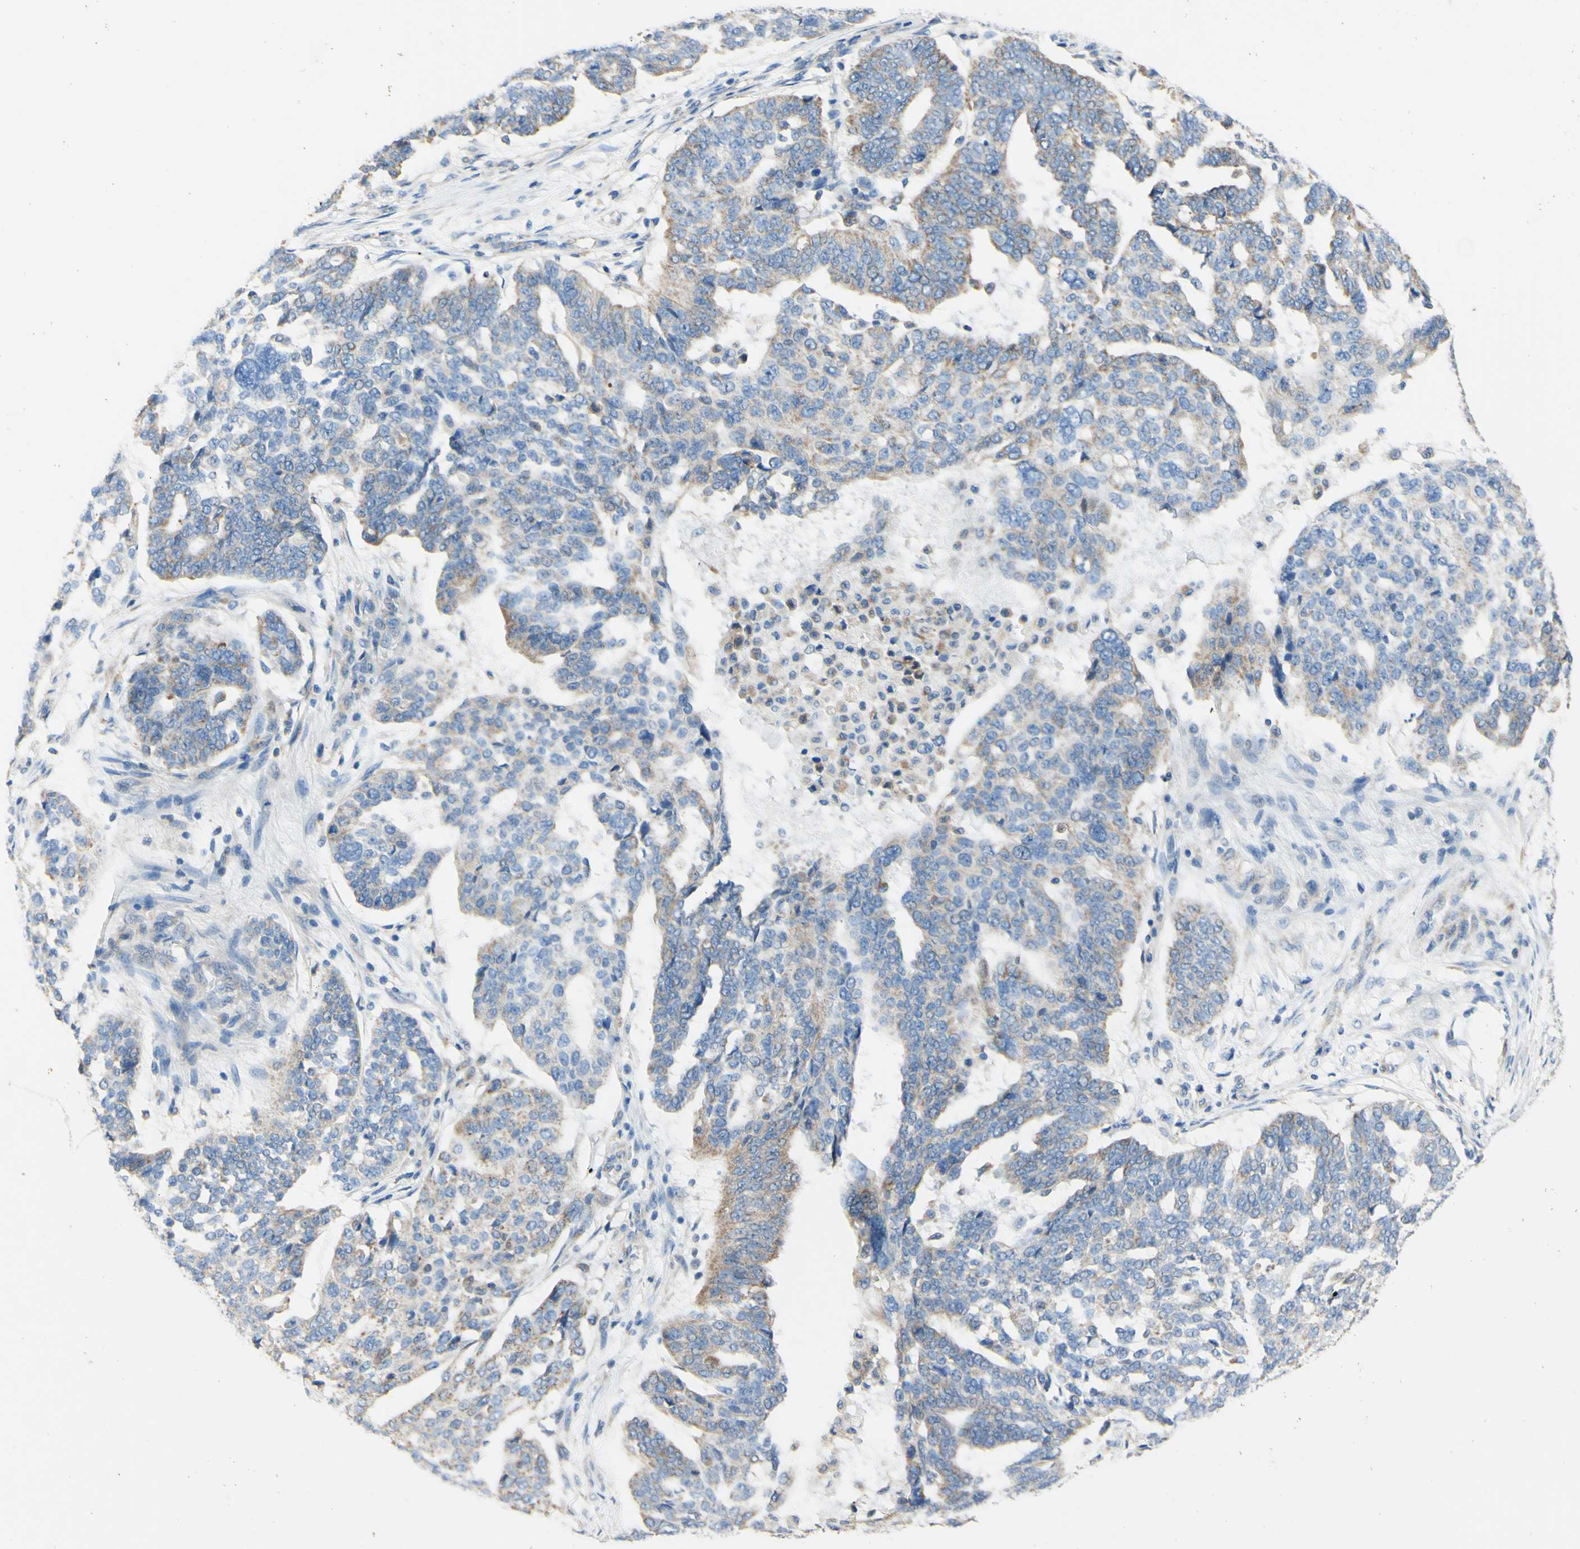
{"staining": {"intensity": "weak", "quantity": "25%-75%", "location": "cytoplasmic/membranous"}, "tissue": "ovarian cancer", "cell_type": "Tumor cells", "image_type": "cancer", "snomed": [{"axis": "morphology", "description": "Cystadenocarcinoma, serous, NOS"}, {"axis": "topography", "description": "Ovary"}], "caption": "Protein positivity by immunohistochemistry shows weak cytoplasmic/membranous staining in about 25%-75% of tumor cells in ovarian serous cystadenocarcinoma. Nuclei are stained in blue.", "gene": "RETREG2", "patient": {"sex": "female", "age": 59}}